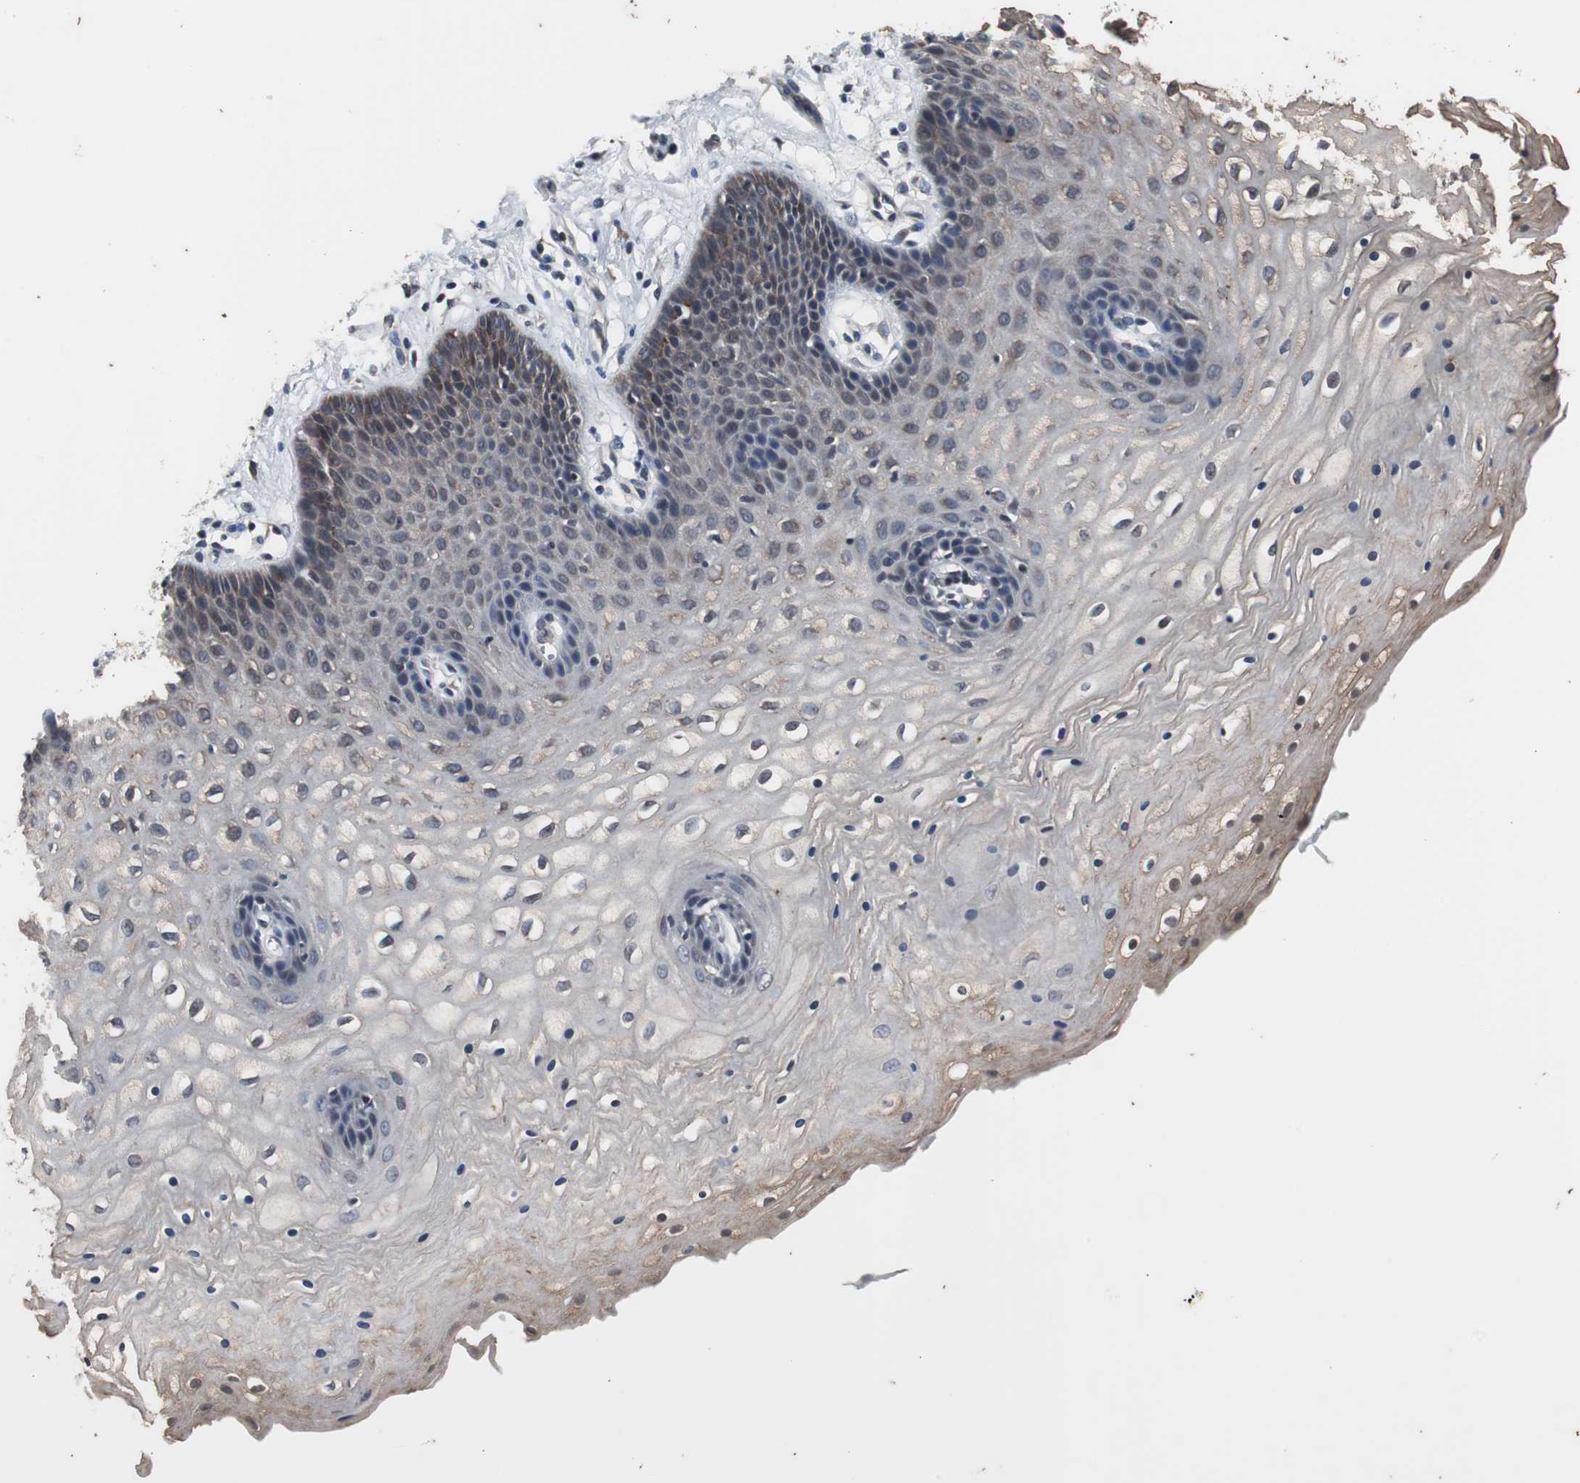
{"staining": {"intensity": "weak", "quantity": "25%-75%", "location": "cytoplasmic/membranous"}, "tissue": "vagina", "cell_type": "Squamous epithelial cells", "image_type": "normal", "snomed": [{"axis": "morphology", "description": "Normal tissue, NOS"}, {"axis": "topography", "description": "Vagina"}], "caption": "Immunohistochemistry (IHC) micrograph of normal vagina stained for a protein (brown), which demonstrates low levels of weak cytoplasmic/membranous expression in about 25%-75% of squamous epithelial cells.", "gene": "CRADD", "patient": {"sex": "female", "age": 34}}